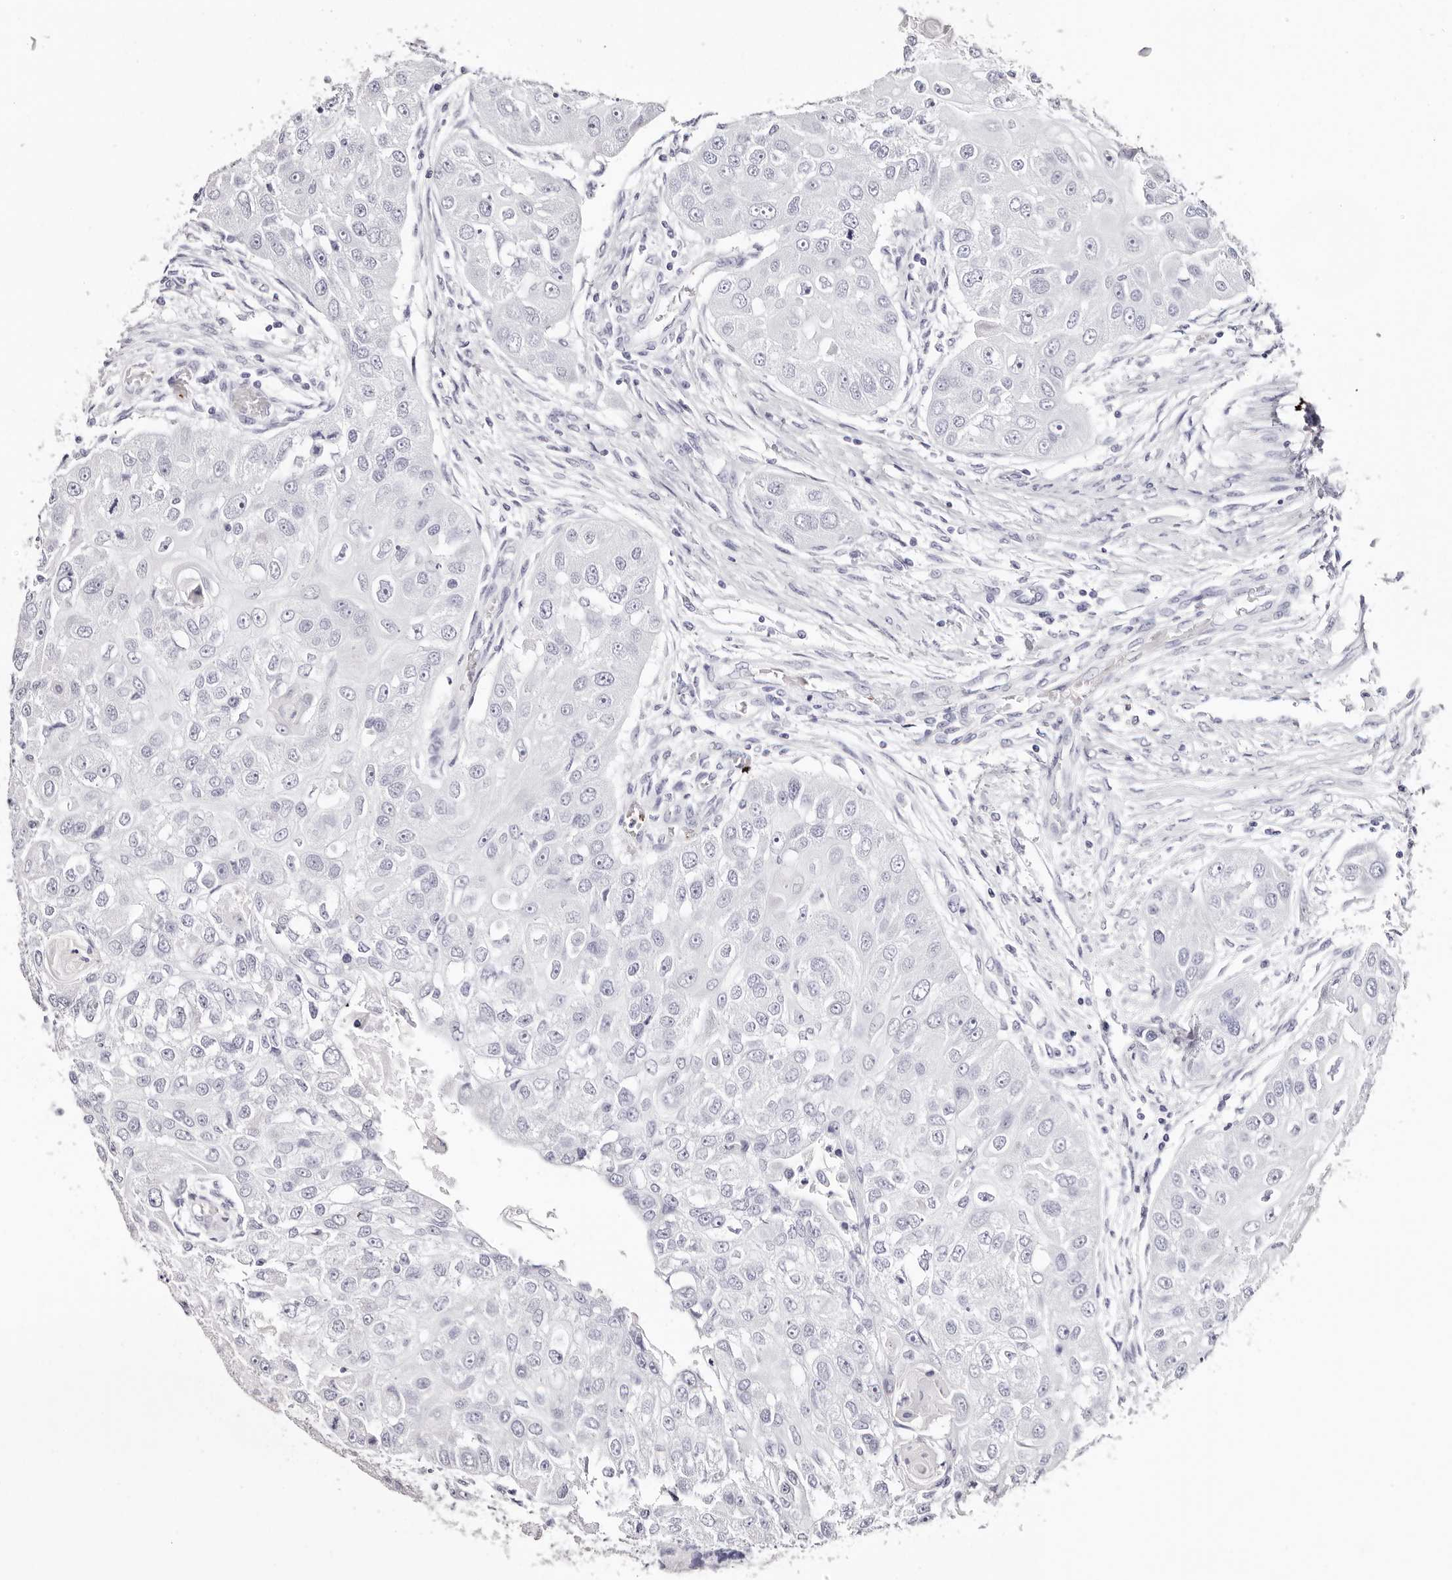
{"staining": {"intensity": "negative", "quantity": "none", "location": "none"}, "tissue": "head and neck cancer", "cell_type": "Tumor cells", "image_type": "cancer", "snomed": [{"axis": "morphology", "description": "Normal tissue, NOS"}, {"axis": "morphology", "description": "Squamous cell carcinoma, NOS"}, {"axis": "topography", "description": "Skeletal muscle"}, {"axis": "topography", "description": "Head-Neck"}], "caption": "Immunohistochemistry micrograph of head and neck cancer (squamous cell carcinoma) stained for a protein (brown), which reveals no expression in tumor cells.", "gene": "PF4", "patient": {"sex": "male", "age": 51}}